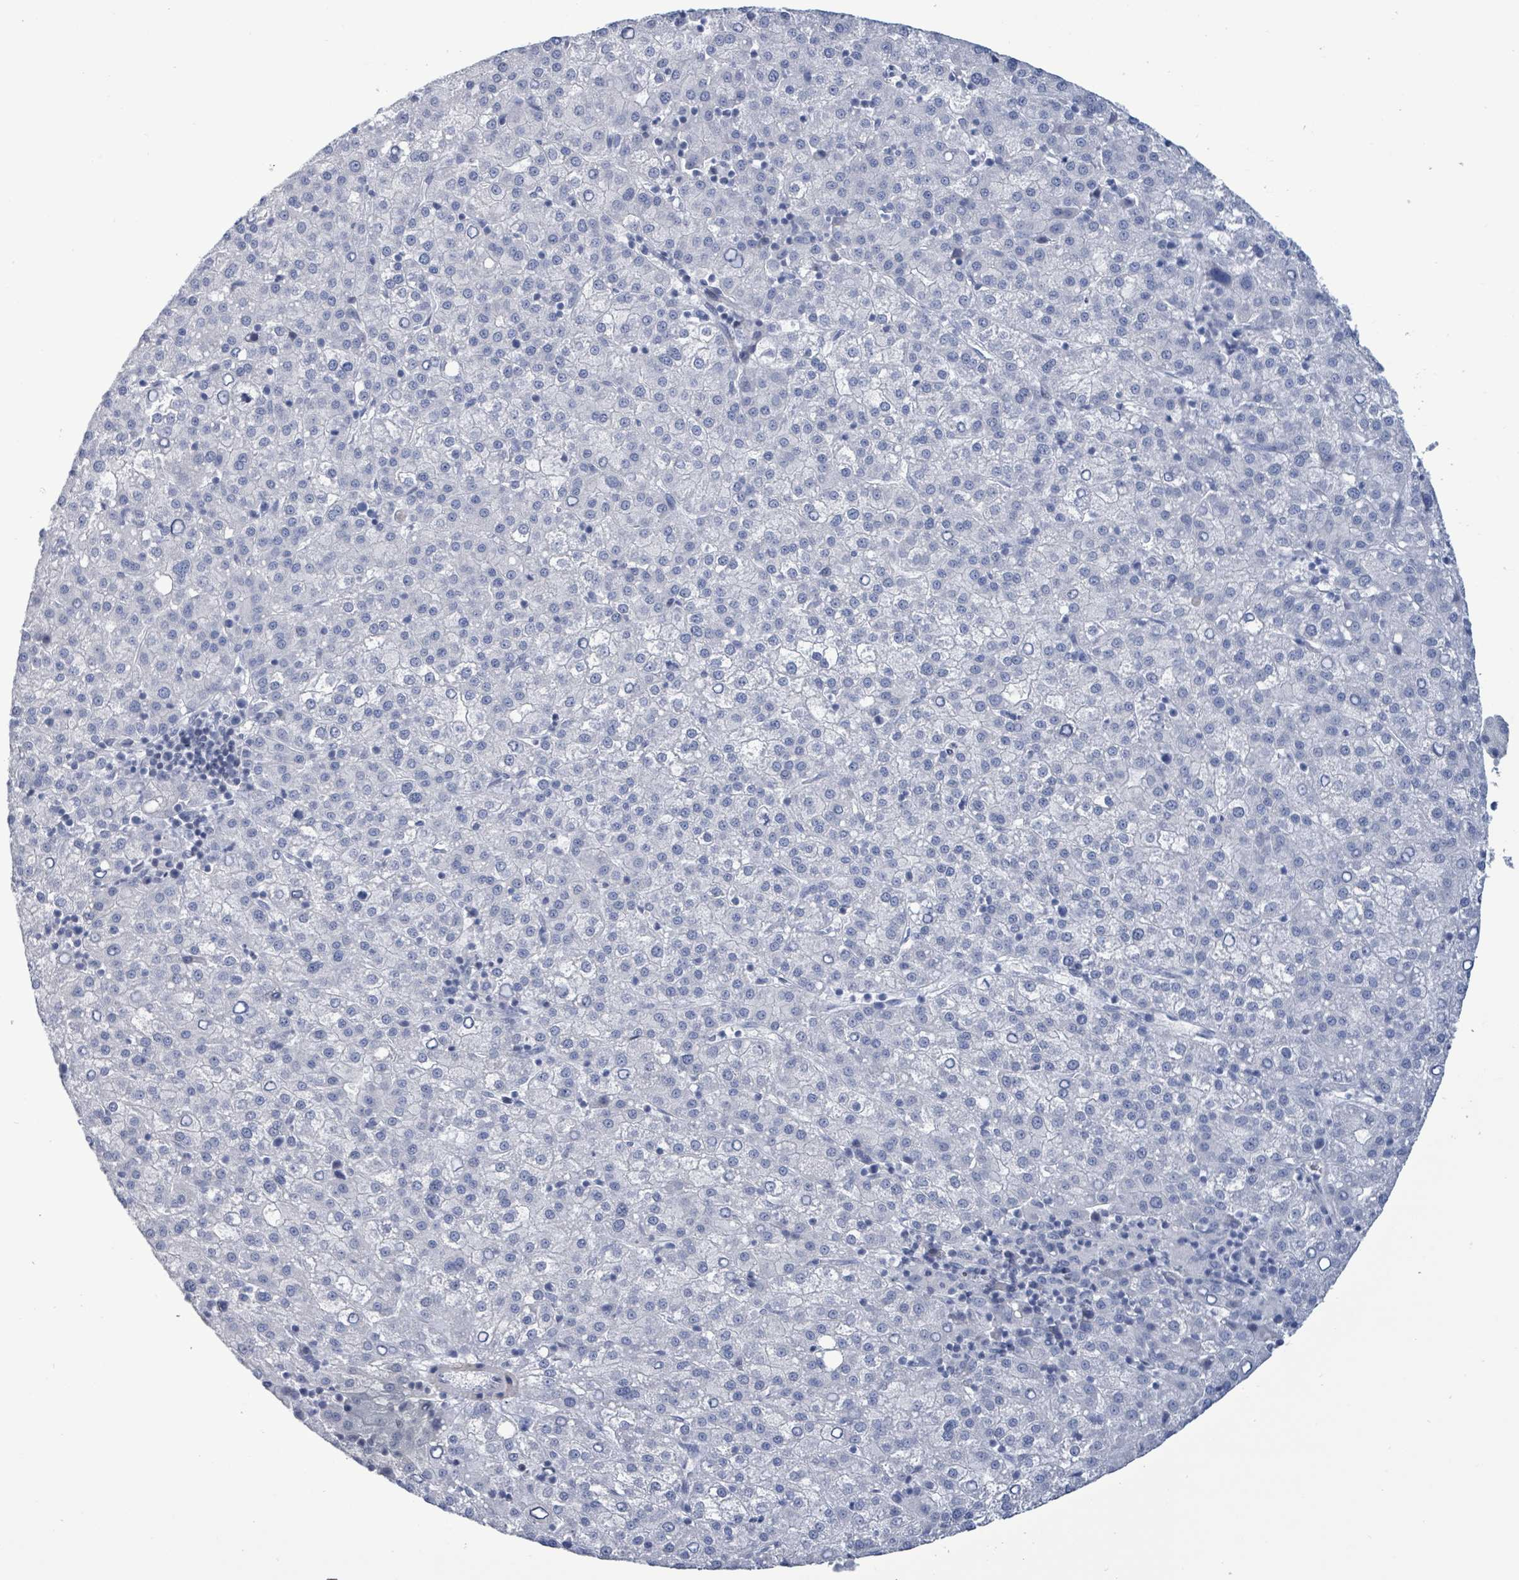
{"staining": {"intensity": "negative", "quantity": "none", "location": "none"}, "tissue": "liver cancer", "cell_type": "Tumor cells", "image_type": "cancer", "snomed": [{"axis": "morphology", "description": "Carcinoma, Hepatocellular, NOS"}, {"axis": "topography", "description": "Liver"}], "caption": "This photomicrograph is of liver cancer stained with IHC to label a protein in brown with the nuclei are counter-stained blue. There is no expression in tumor cells. Nuclei are stained in blue.", "gene": "NTN3", "patient": {"sex": "female", "age": 58}}